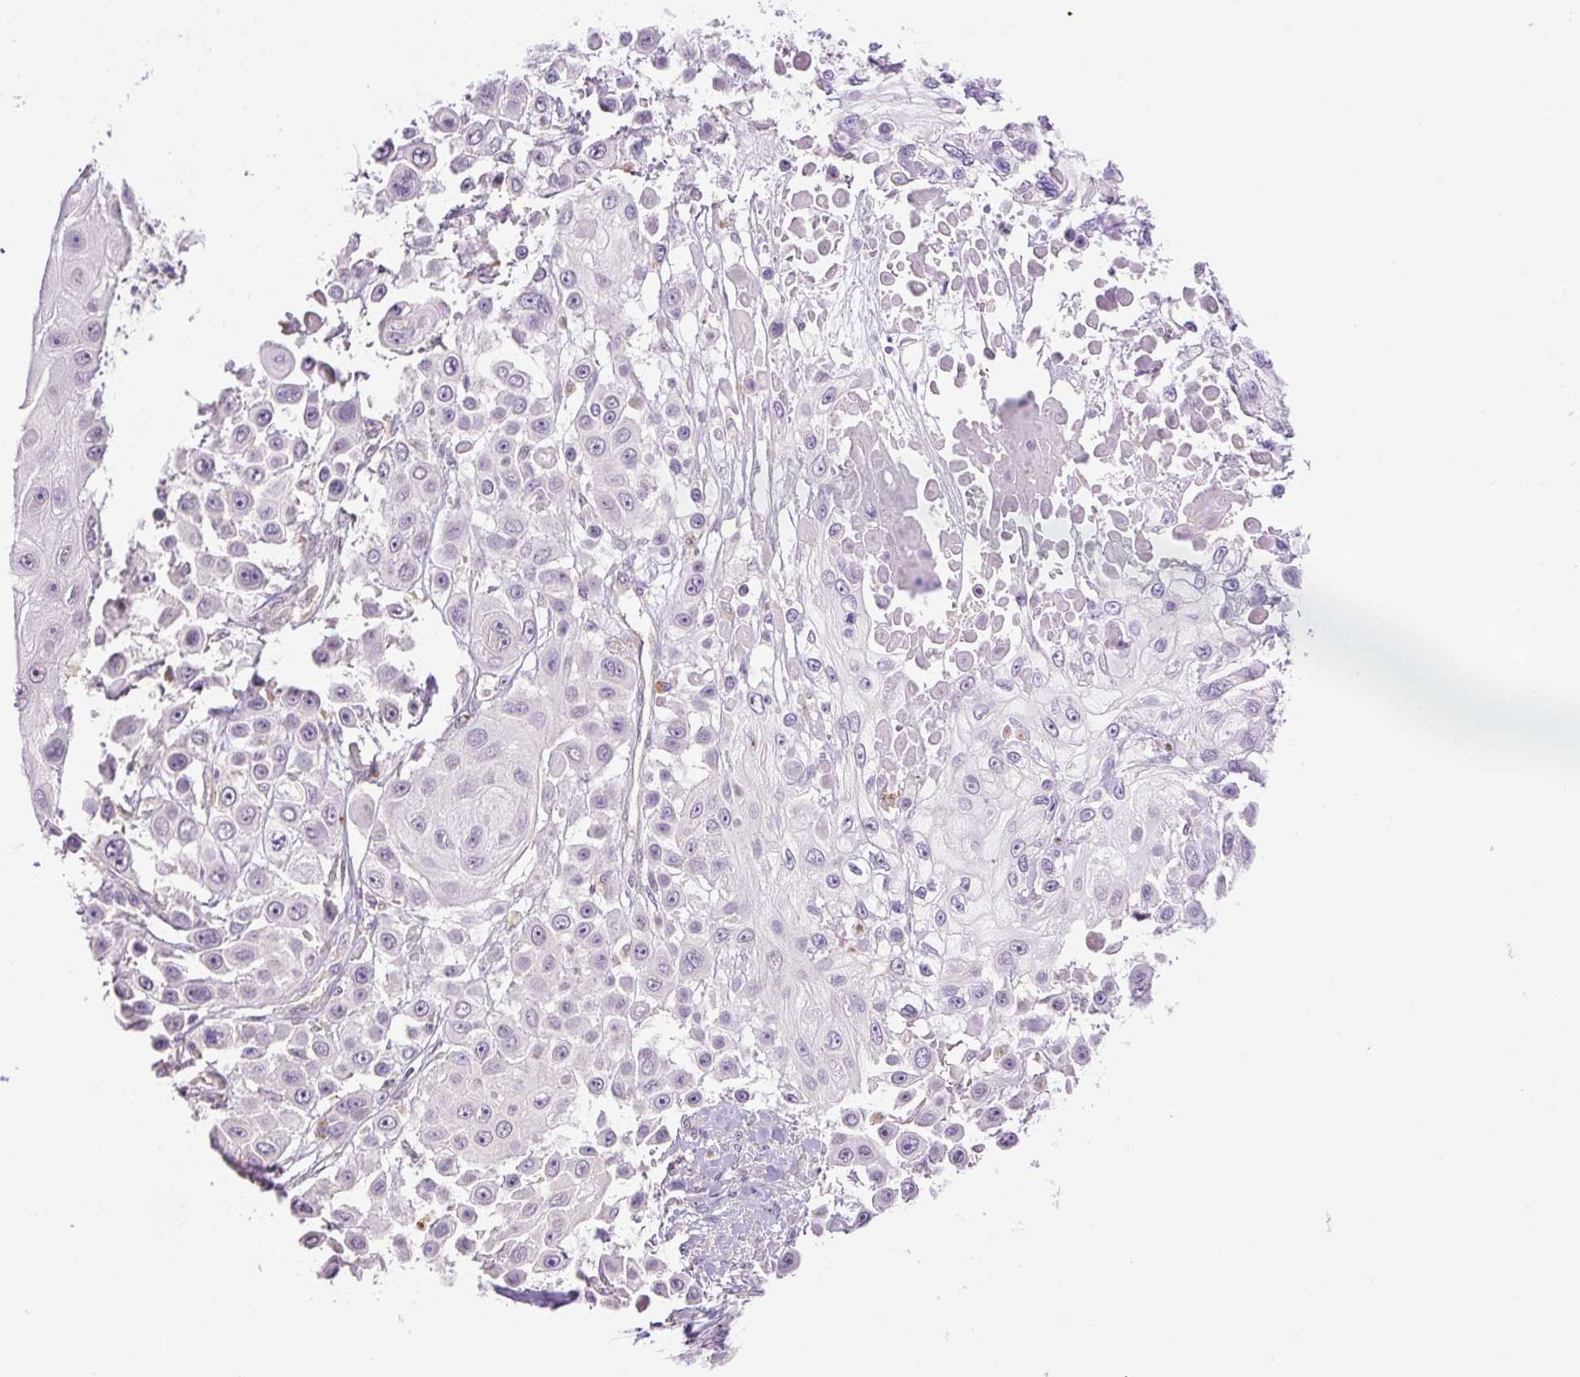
{"staining": {"intensity": "negative", "quantity": "none", "location": "none"}, "tissue": "skin cancer", "cell_type": "Tumor cells", "image_type": "cancer", "snomed": [{"axis": "morphology", "description": "Squamous cell carcinoma, NOS"}, {"axis": "topography", "description": "Skin"}], "caption": "This photomicrograph is of squamous cell carcinoma (skin) stained with IHC to label a protein in brown with the nuclei are counter-stained blue. There is no positivity in tumor cells.", "gene": "HABP4", "patient": {"sex": "male", "age": 67}}